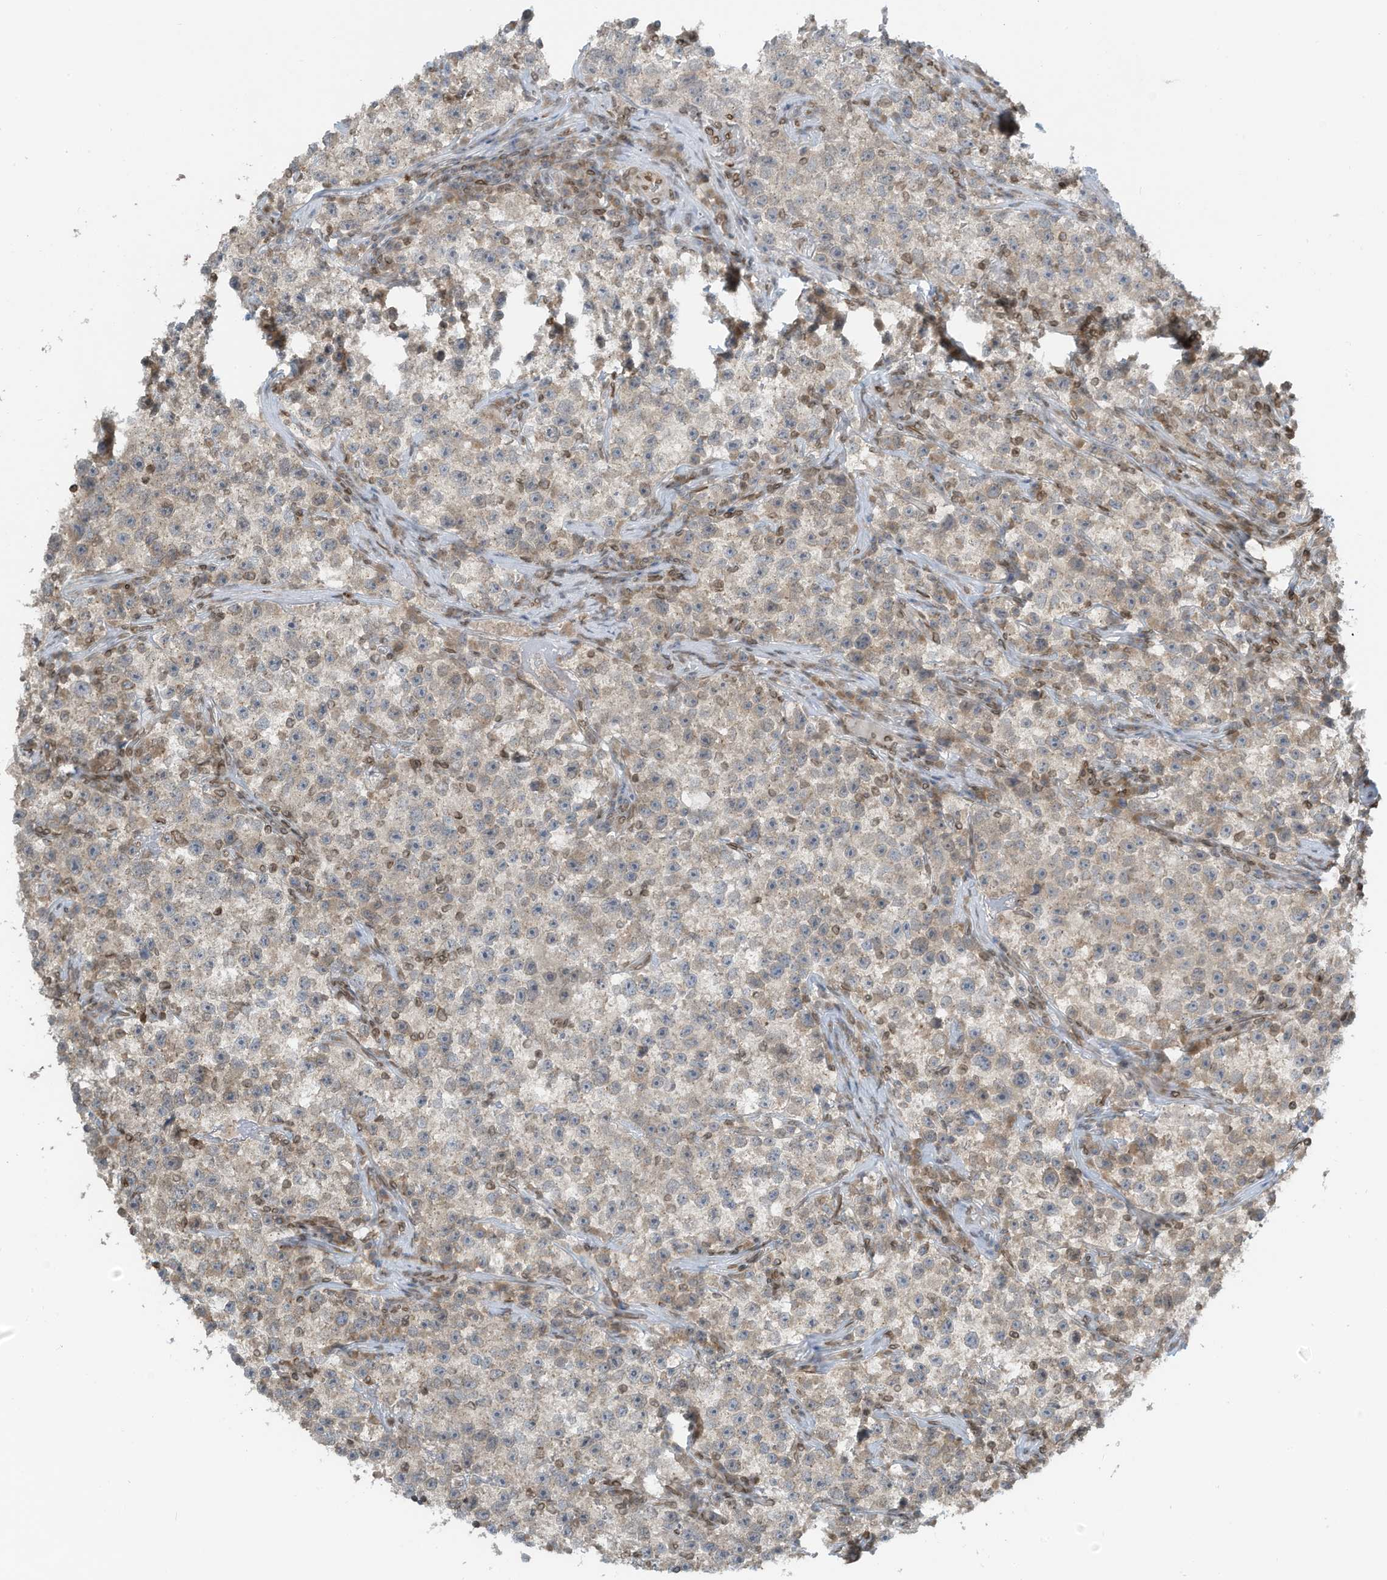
{"staining": {"intensity": "negative", "quantity": "none", "location": "none"}, "tissue": "testis cancer", "cell_type": "Tumor cells", "image_type": "cancer", "snomed": [{"axis": "morphology", "description": "Seminoma, NOS"}, {"axis": "topography", "description": "Testis"}], "caption": "Tumor cells show no significant protein expression in seminoma (testis).", "gene": "RABL3", "patient": {"sex": "male", "age": 22}}